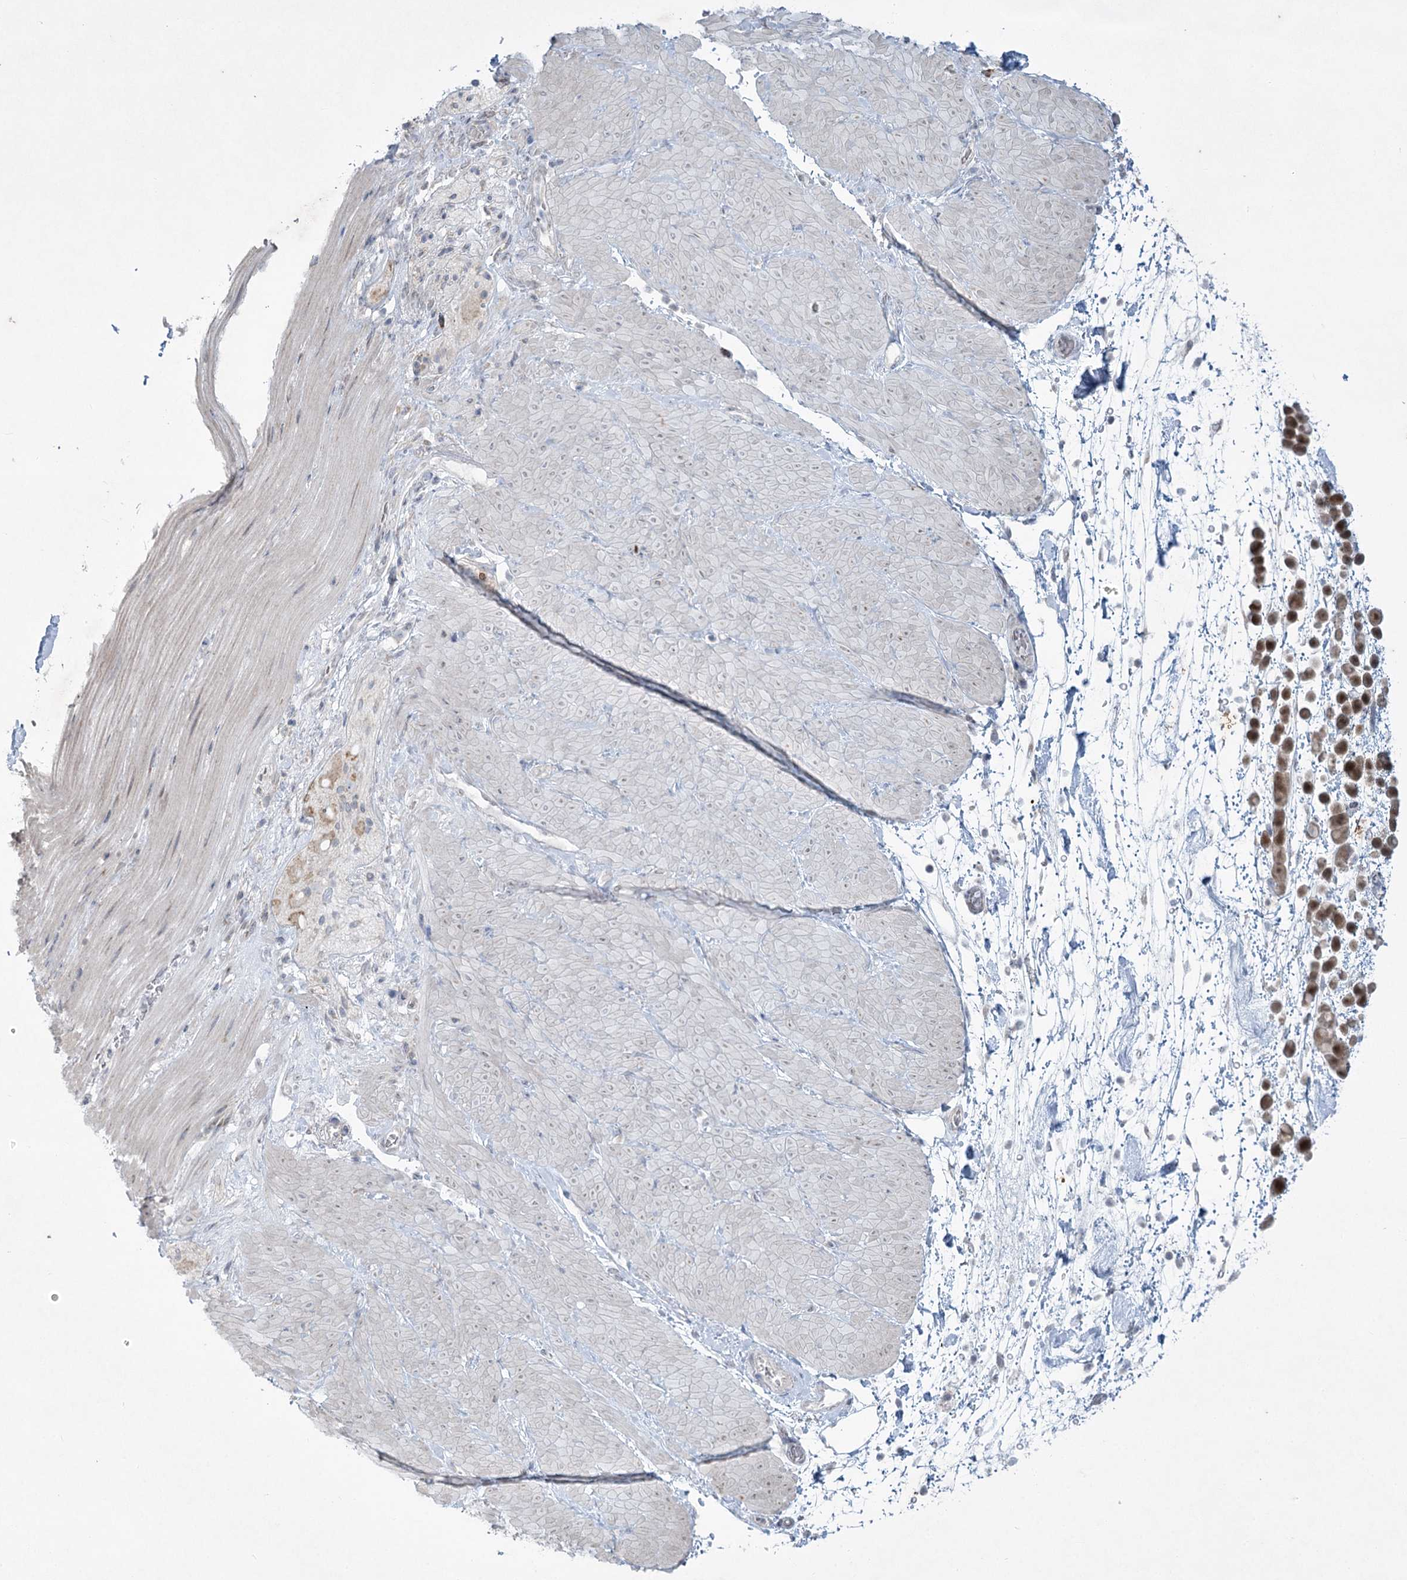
{"staining": {"intensity": "moderate", "quantity": ">75%", "location": "cytoplasmic/membranous,nuclear"}, "tissue": "pancreatic cancer", "cell_type": "Tumor cells", "image_type": "cancer", "snomed": [{"axis": "morphology", "description": "Normal tissue, NOS"}, {"axis": "morphology", "description": "Adenocarcinoma, NOS"}, {"axis": "topography", "description": "Pancreas"}], "caption": "A high-resolution micrograph shows immunohistochemistry staining of adenocarcinoma (pancreatic), which reveals moderate cytoplasmic/membranous and nuclear expression in about >75% of tumor cells.", "gene": "ABITRAM", "patient": {"sex": "female", "age": 64}}